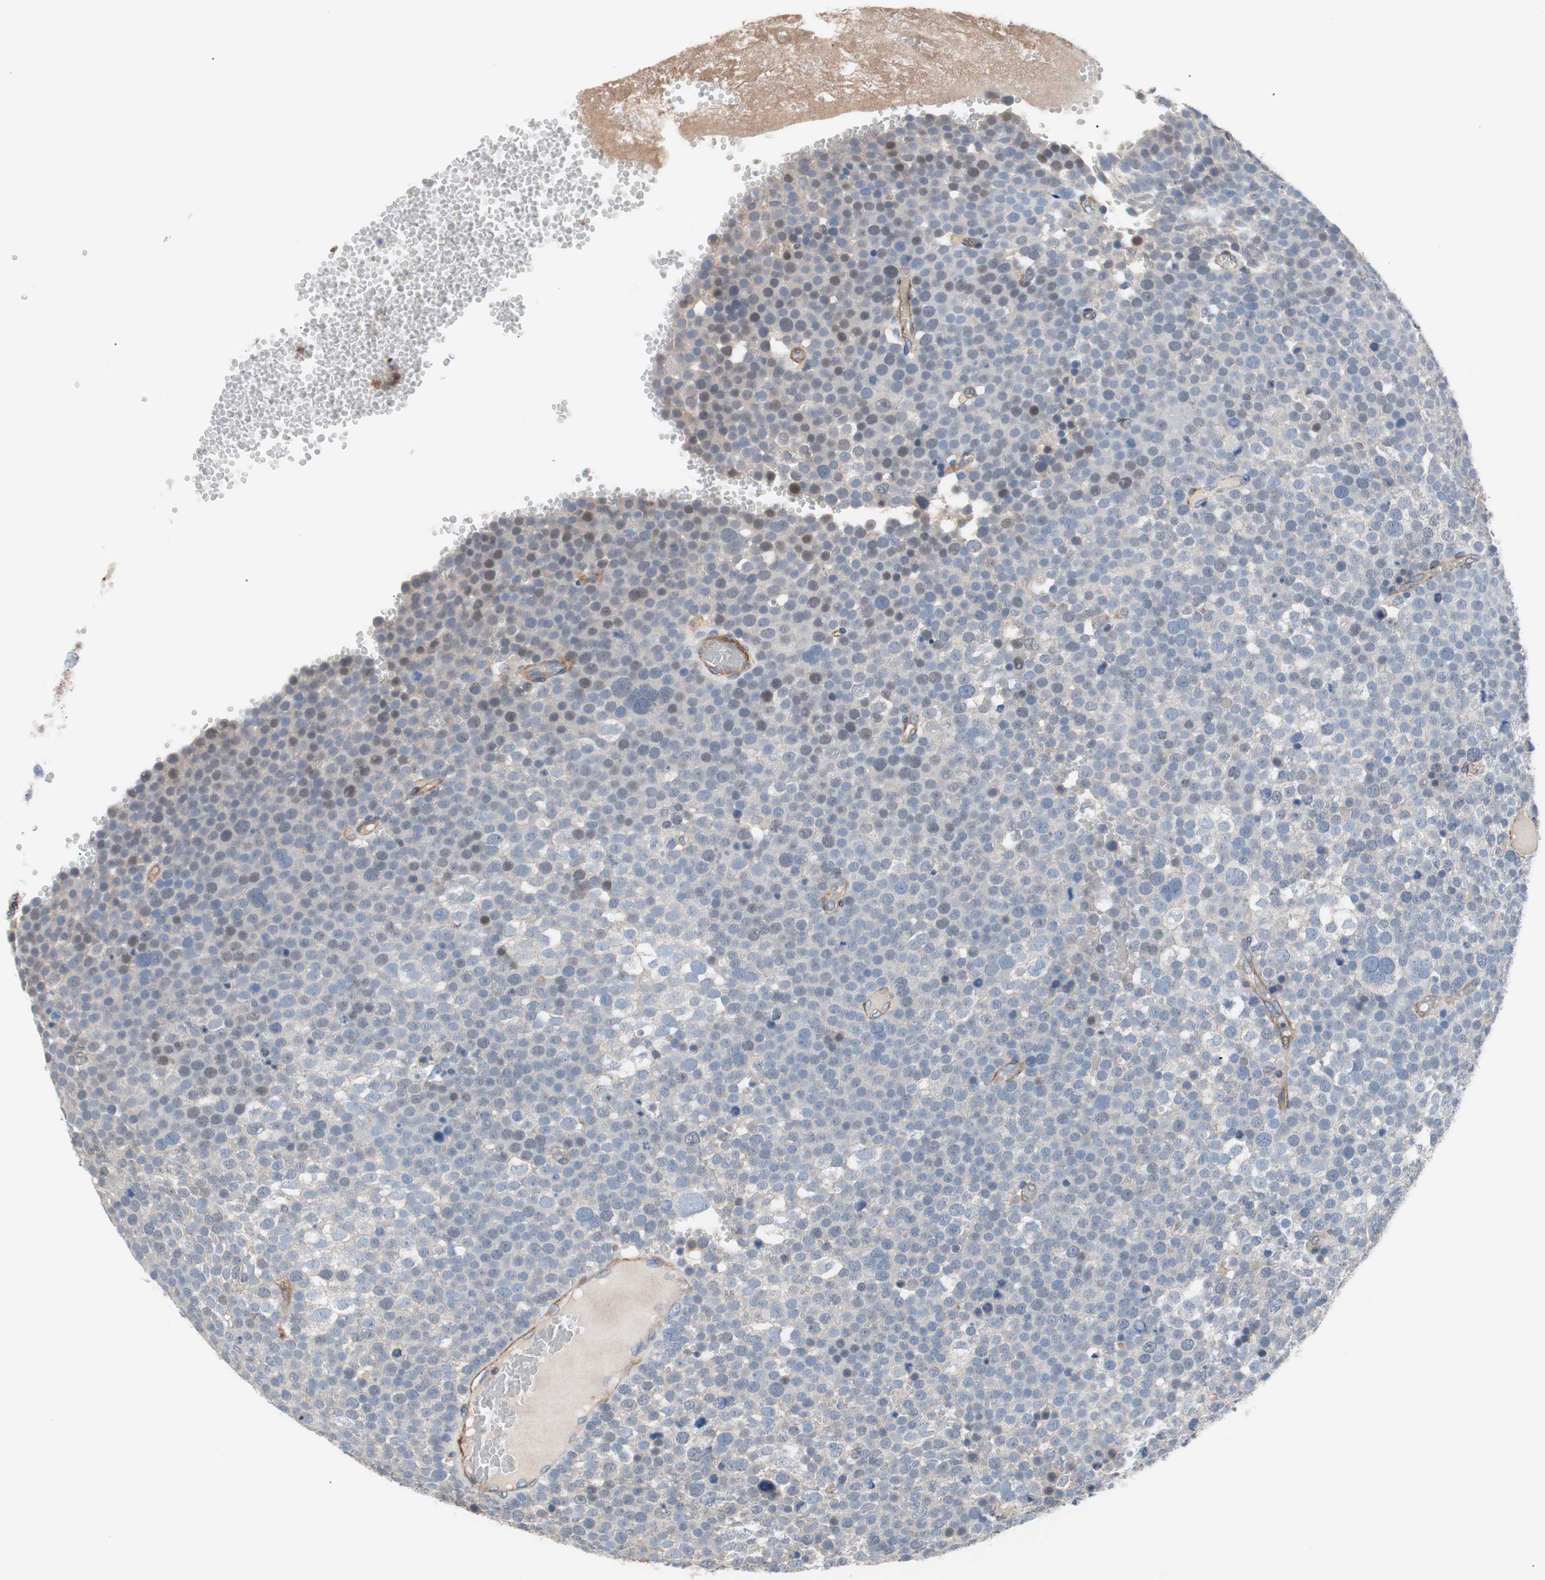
{"staining": {"intensity": "weak", "quantity": "<25%", "location": "cytoplasmic/membranous,nuclear"}, "tissue": "testis cancer", "cell_type": "Tumor cells", "image_type": "cancer", "snomed": [{"axis": "morphology", "description": "Seminoma, NOS"}, {"axis": "topography", "description": "Testis"}], "caption": "Tumor cells show no significant protein positivity in testis cancer.", "gene": "GPR160", "patient": {"sex": "male", "age": 71}}